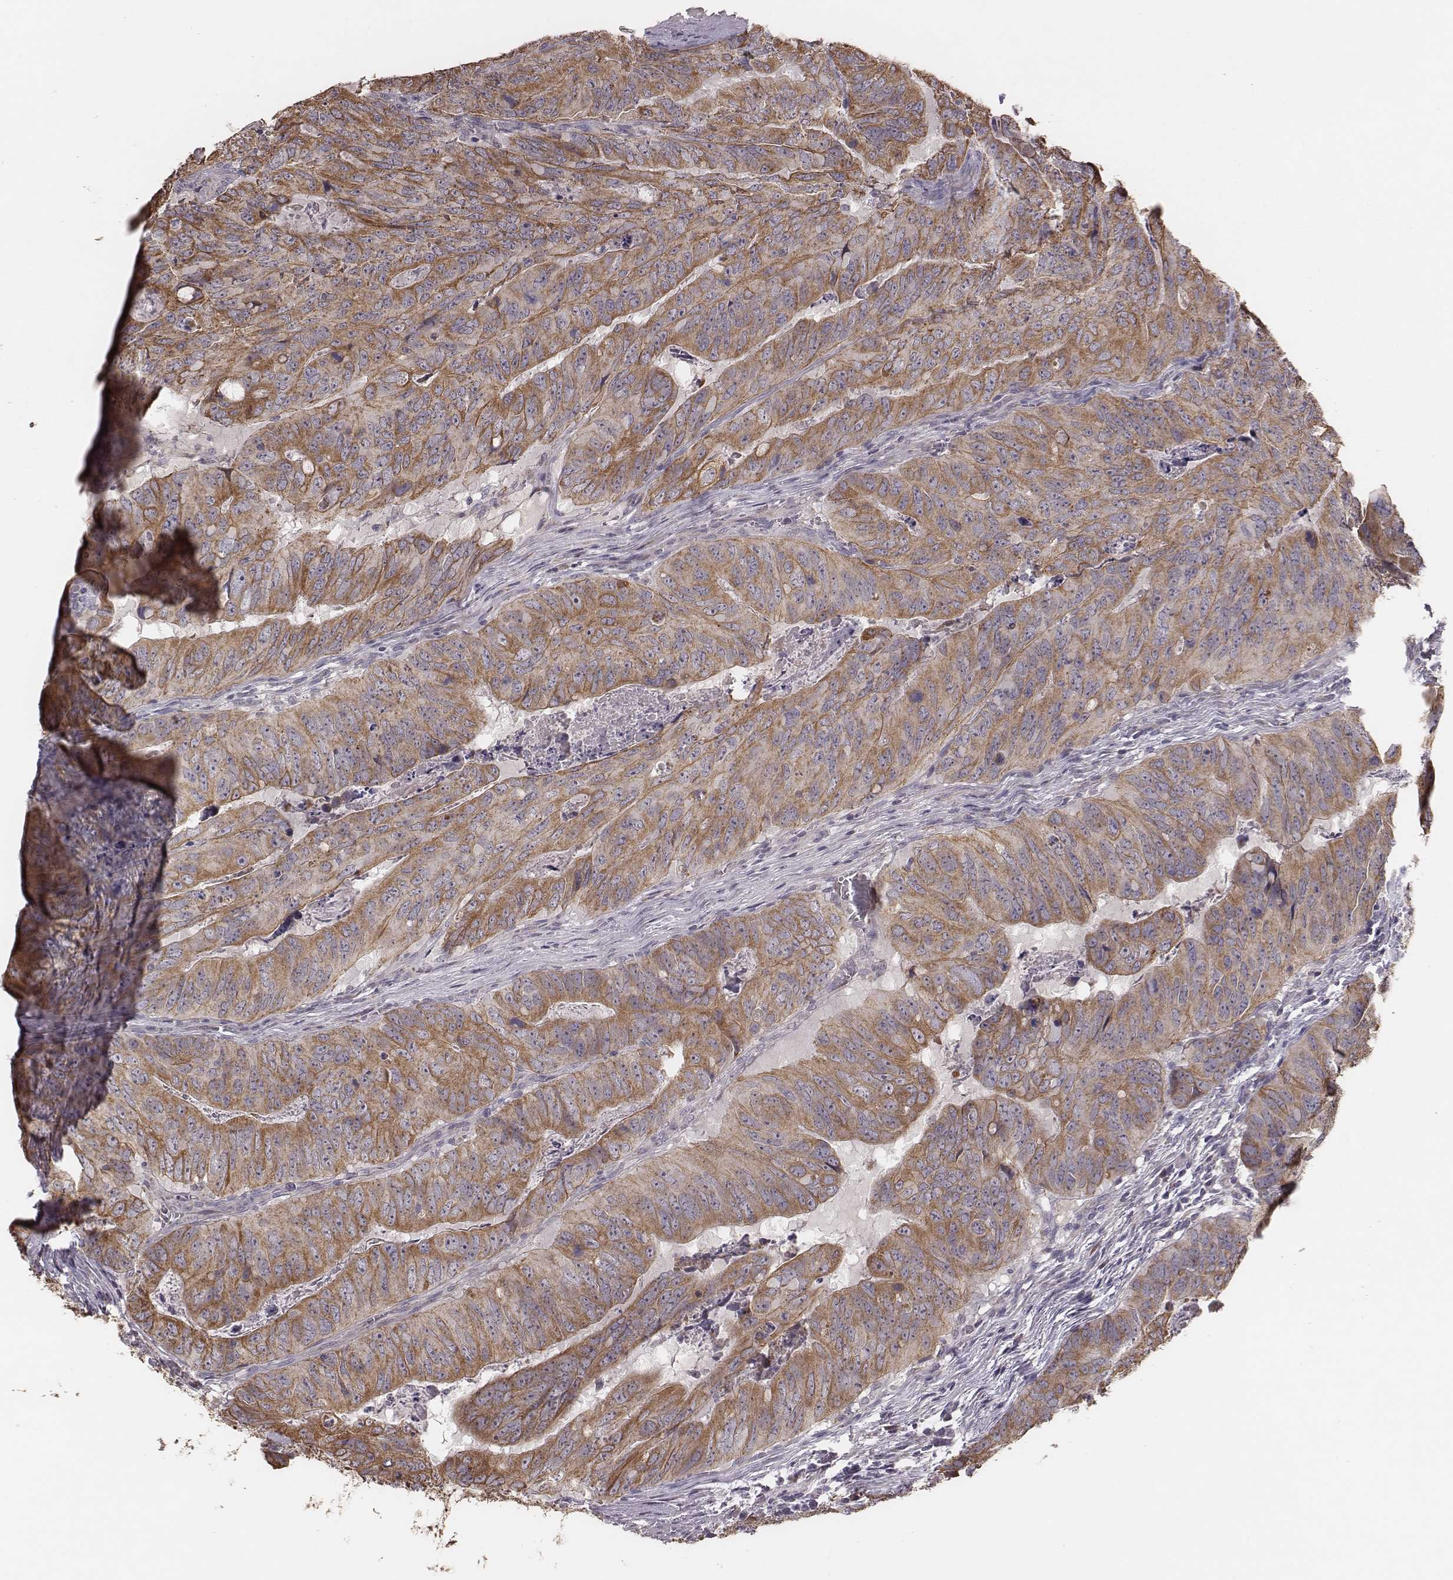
{"staining": {"intensity": "moderate", "quantity": ">75%", "location": "cytoplasmic/membranous"}, "tissue": "colorectal cancer", "cell_type": "Tumor cells", "image_type": "cancer", "snomed": [{"axis": "morphology", "description": "Adenocarcinoma, NOS"}, {"axis": "topography", "description": "Colon"}], "caption": "Colorectal cancer stained with a protein marker demonstrates moderate staining in tumor cells.", "gene": "HAVCR1", "patient": {"sex": "male", "age": 79}}